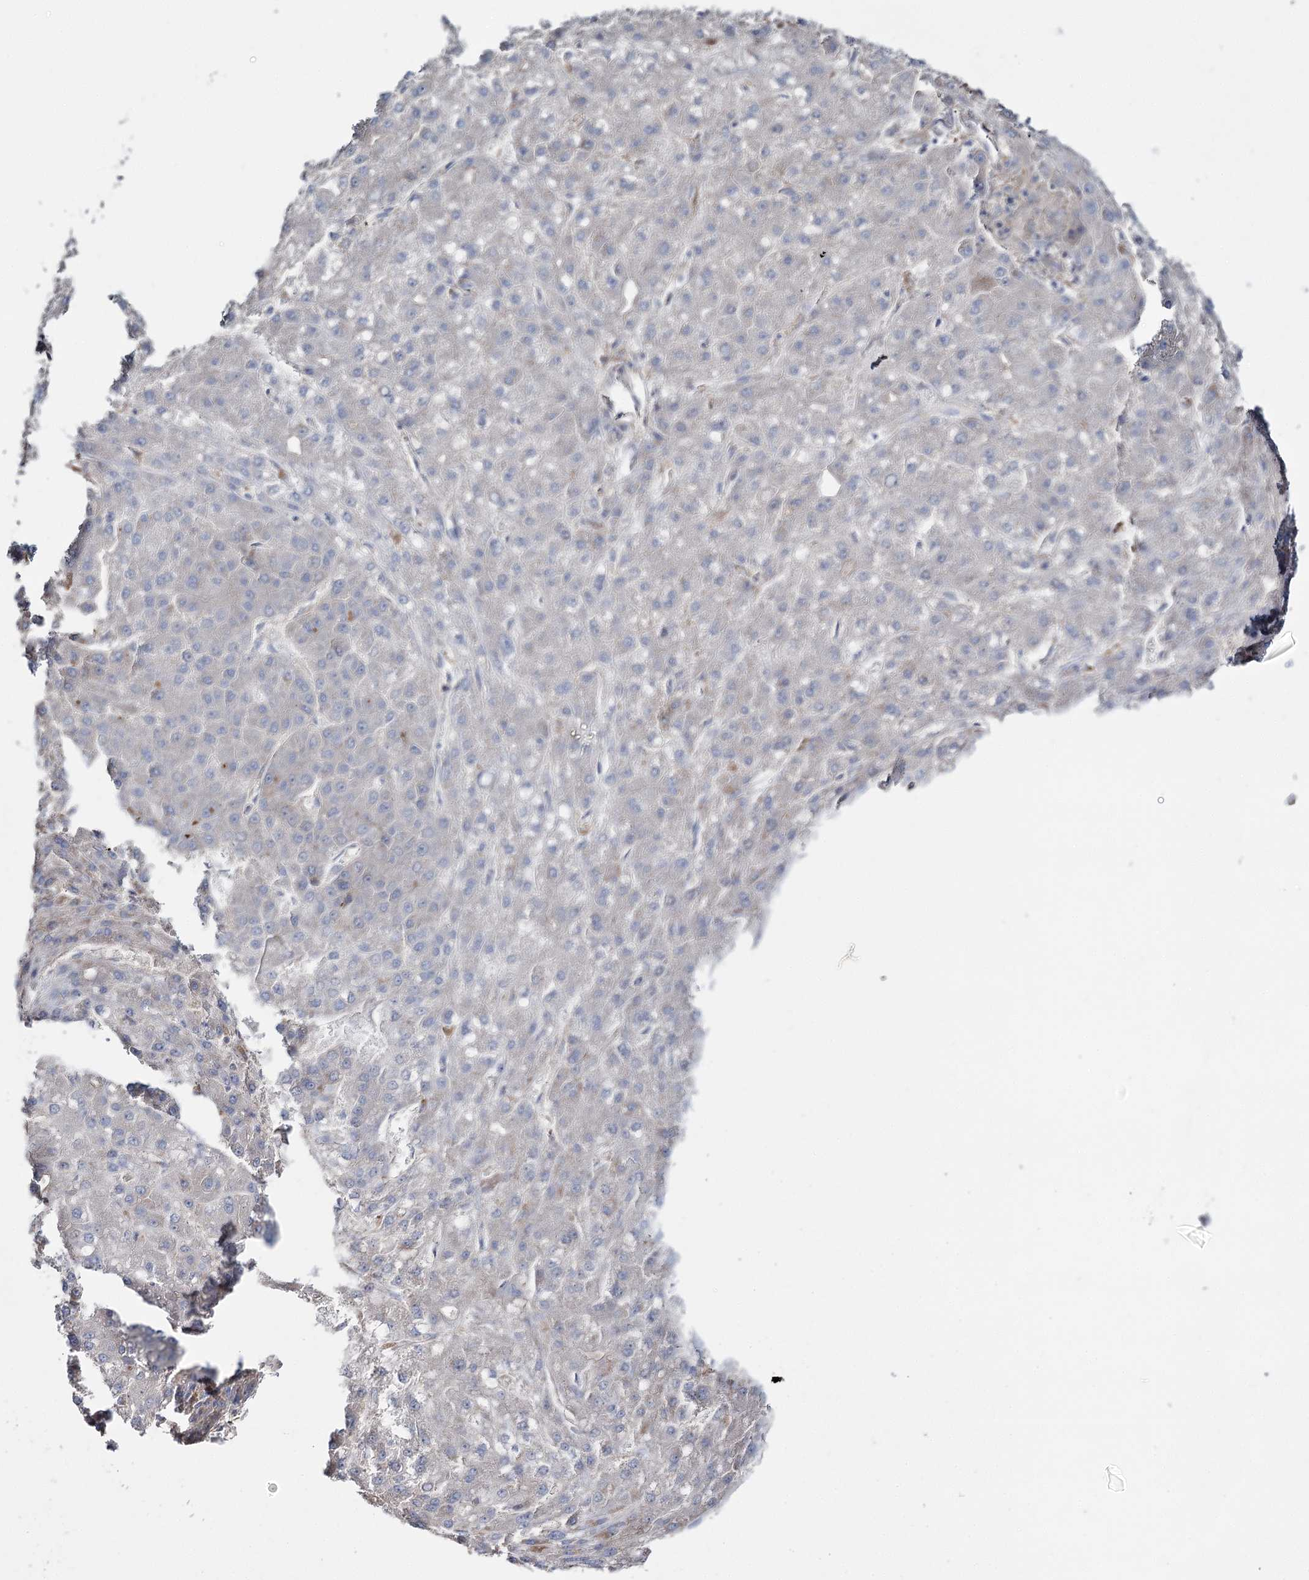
{"staining": {"intensity": "negative", "quantity": "none", "location": "none"}, "tissue": "liver cancer", "cell_type": "Tumor cells", "image_type": "cancer", "snomed": [{"axis": "morphology", "description": "Carcinoma, Hepatocellular, NOS"}, {"axis": "topography", "description": "Liver"}], "caption": "A micrograph of human liver hepatocellular carcinoma is negative for staining in tumor cells.", "gene": "SUMF1", "patient": {"sex": "male", "age": 67}}